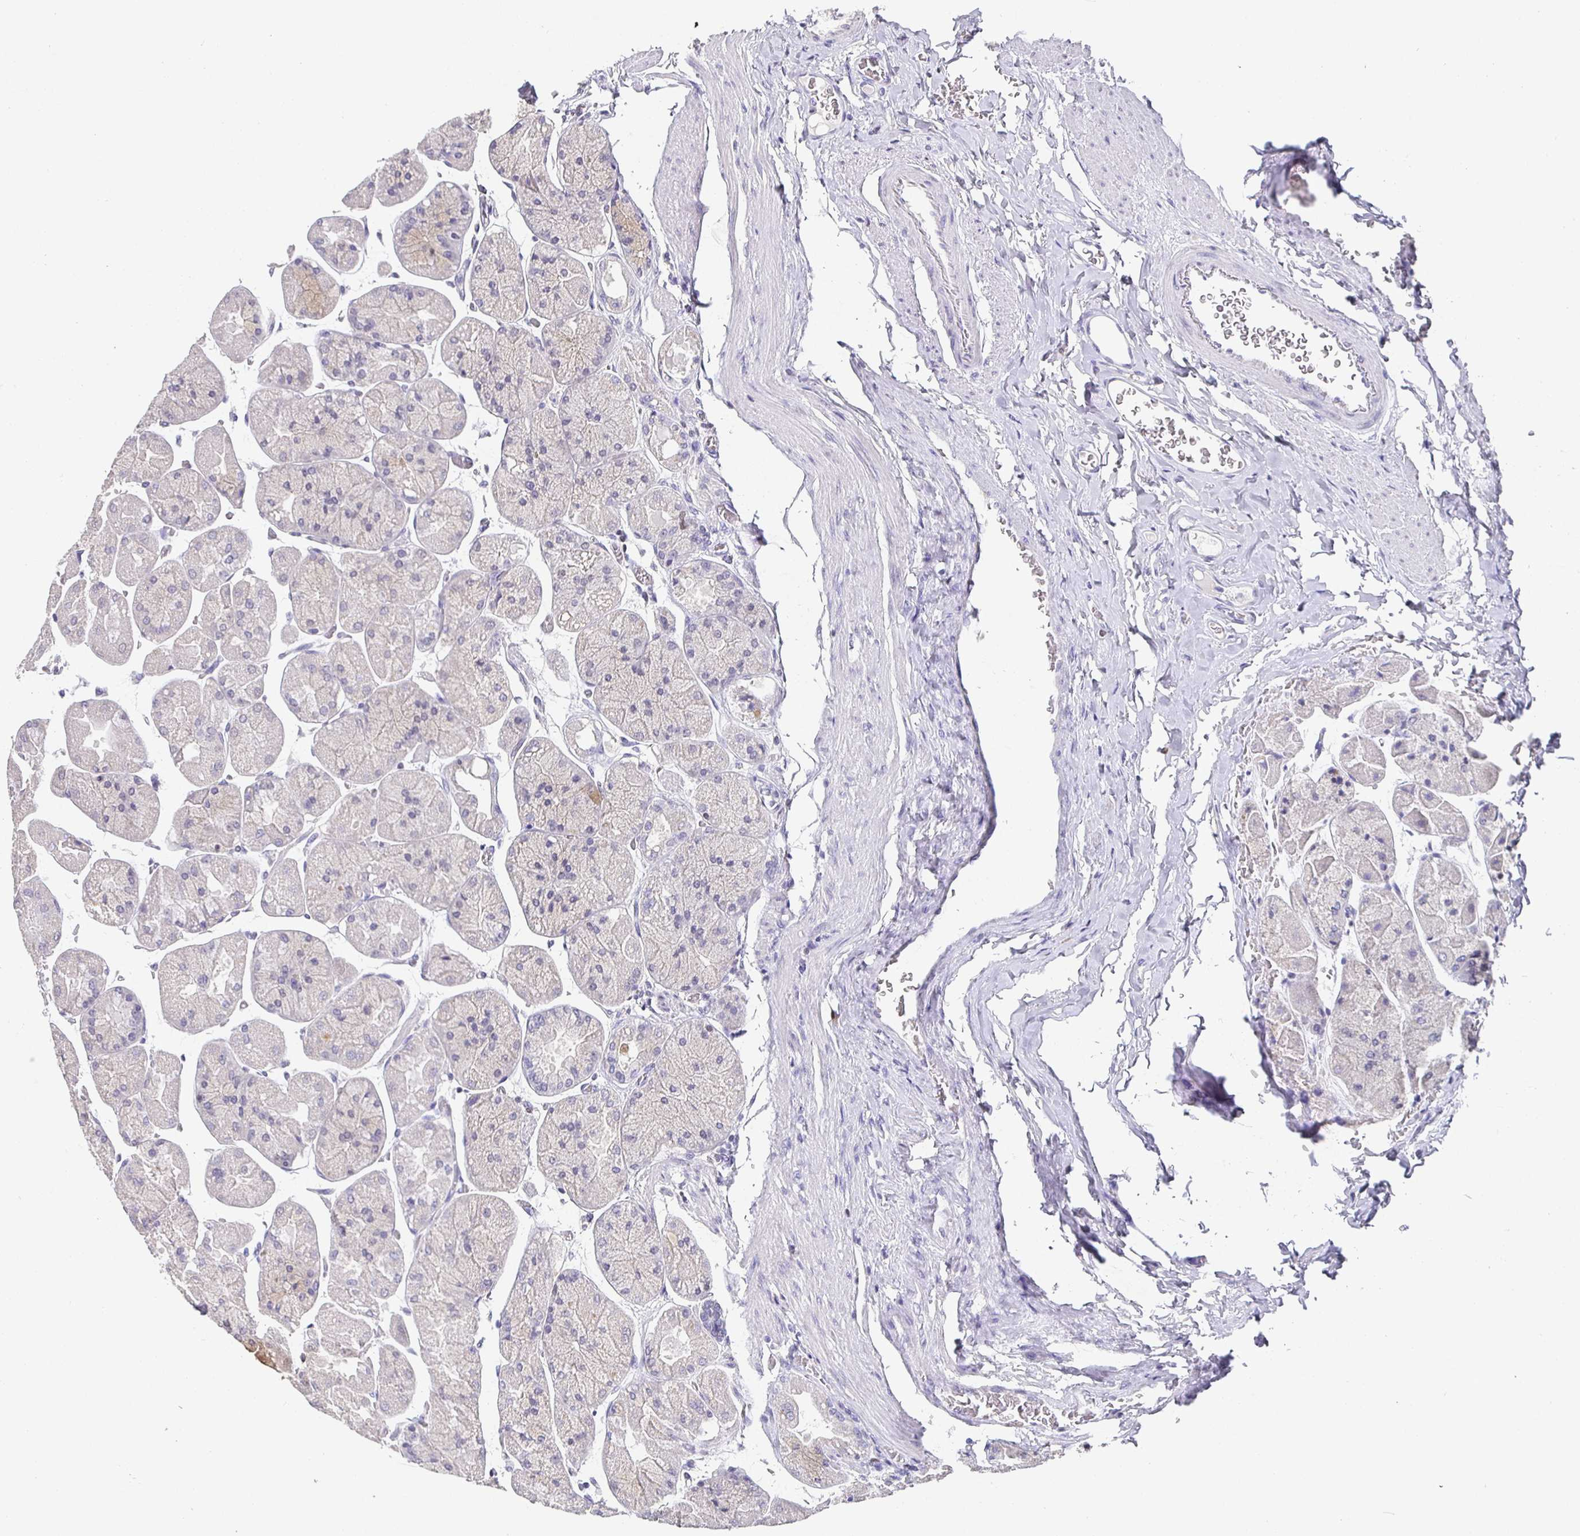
{"staining": {"intensity": "strong", "quantity": "<25%", "location": "cytoplasmic/membranous"}, "tissue": "stomach", "cell_type": "Glandular cells", "image_type": "normal", "snomed": [{"axis": "morphology", "description": "Normal tissue, NOS"}, {"axis": "topography", "description": "Stomach"}], "caption": "The micrograph displays a brown stain indicating the presence of a protein in the cytoplasmic/membranous of glandular cells in stomach.", "gene": "SATB1", "patient": {"sex": "female", "age": 61}}